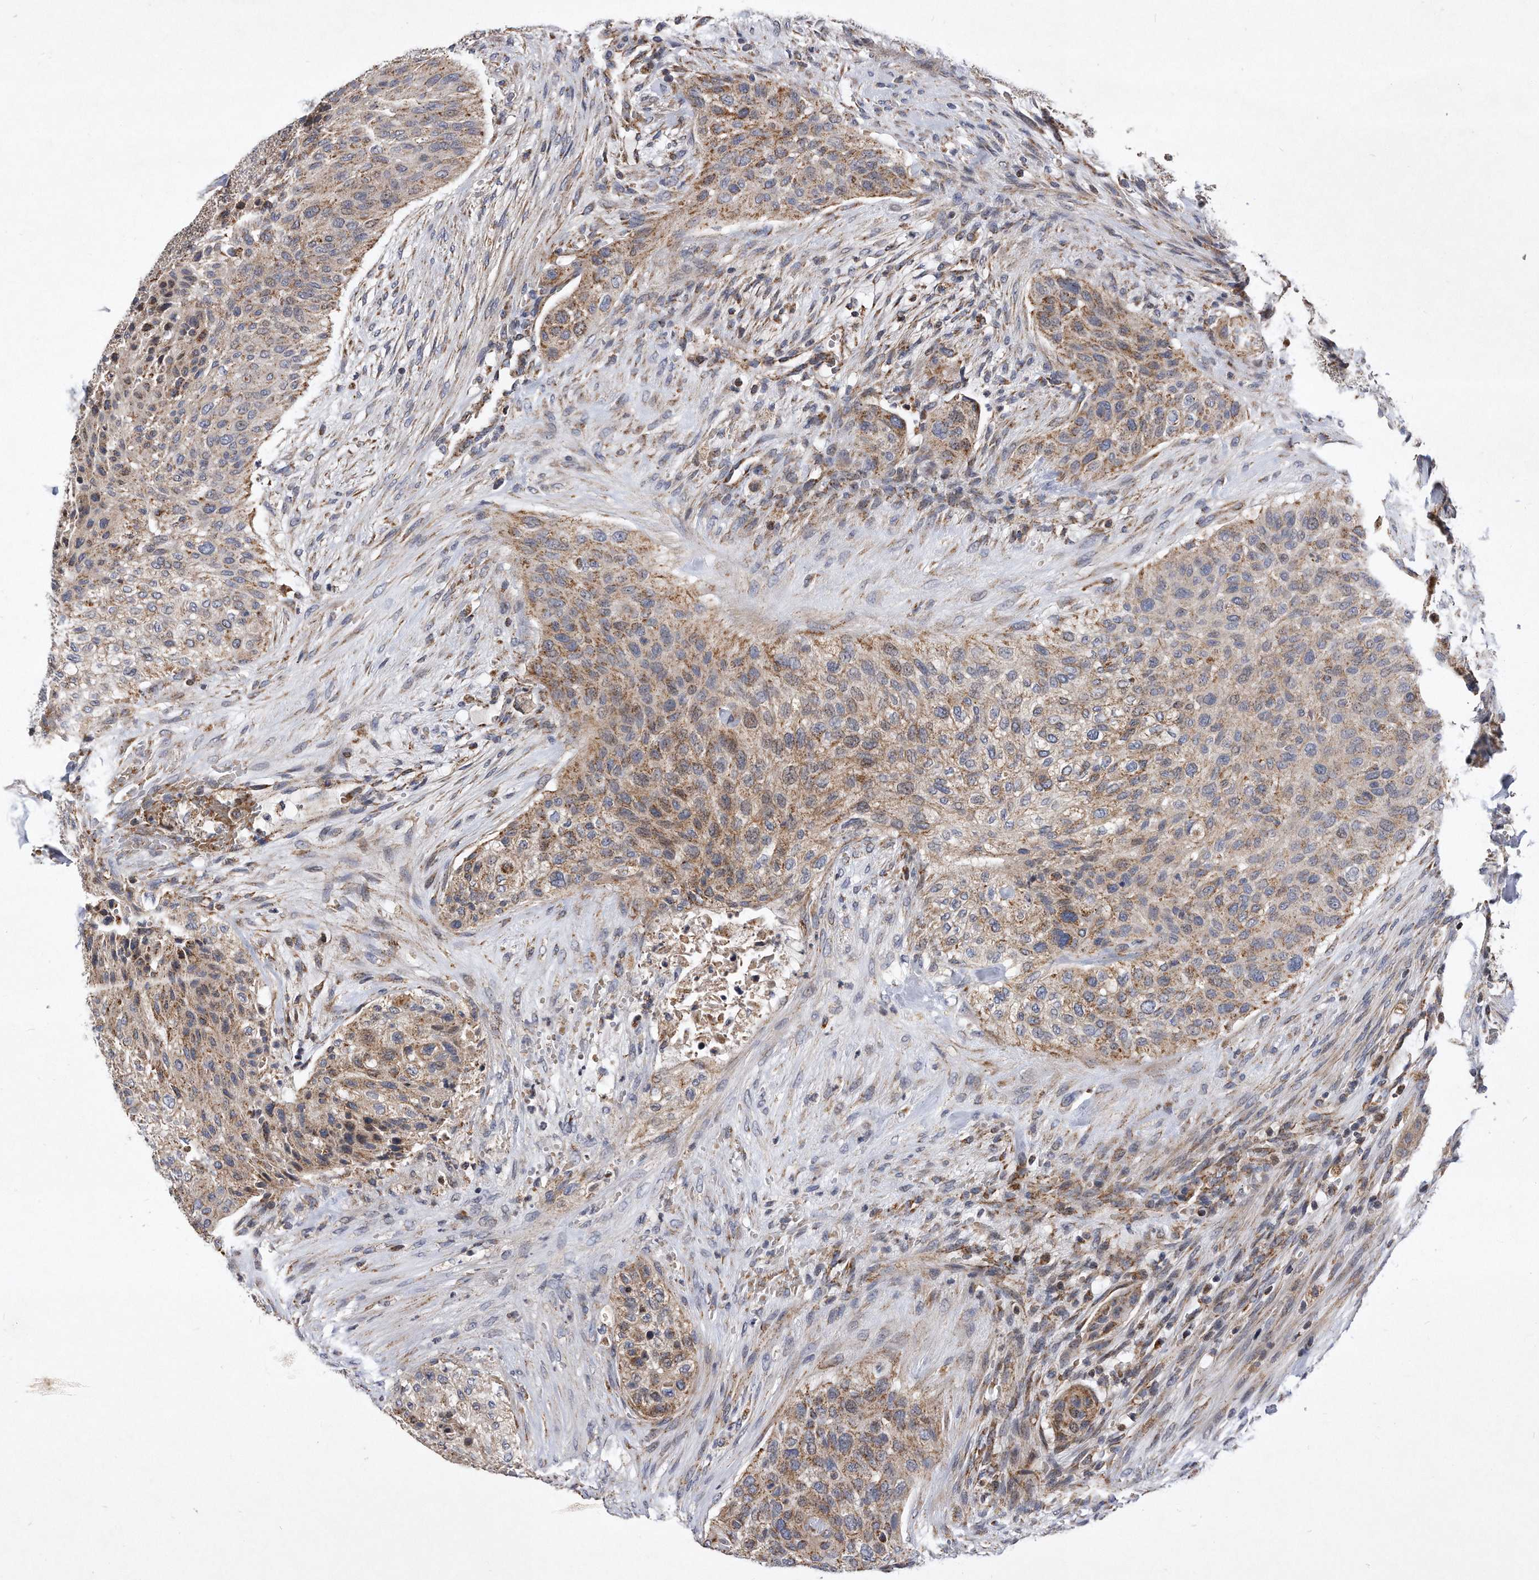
{"staining": {"intensity": "moderate", "quantity": ">75%", "location": "cytoplasmic/membranous"}, "tissue": "urothelial cancer", "cell_type": "Tumor cells", "image_type": "cancer", "snomed": [{"axis": "morphology", "description": "Urothelial carcinoma, High grade"}, {"axis": "topography", "description": "Urinary bladder"}], "caption": "Protein analysis of urothelial cancer tissue displays moderate cytoplasmic/membranous expression in about >75% of tumor cells.", "gene": "PPP5C", "patient": {"sex": "male", "age": 35}}